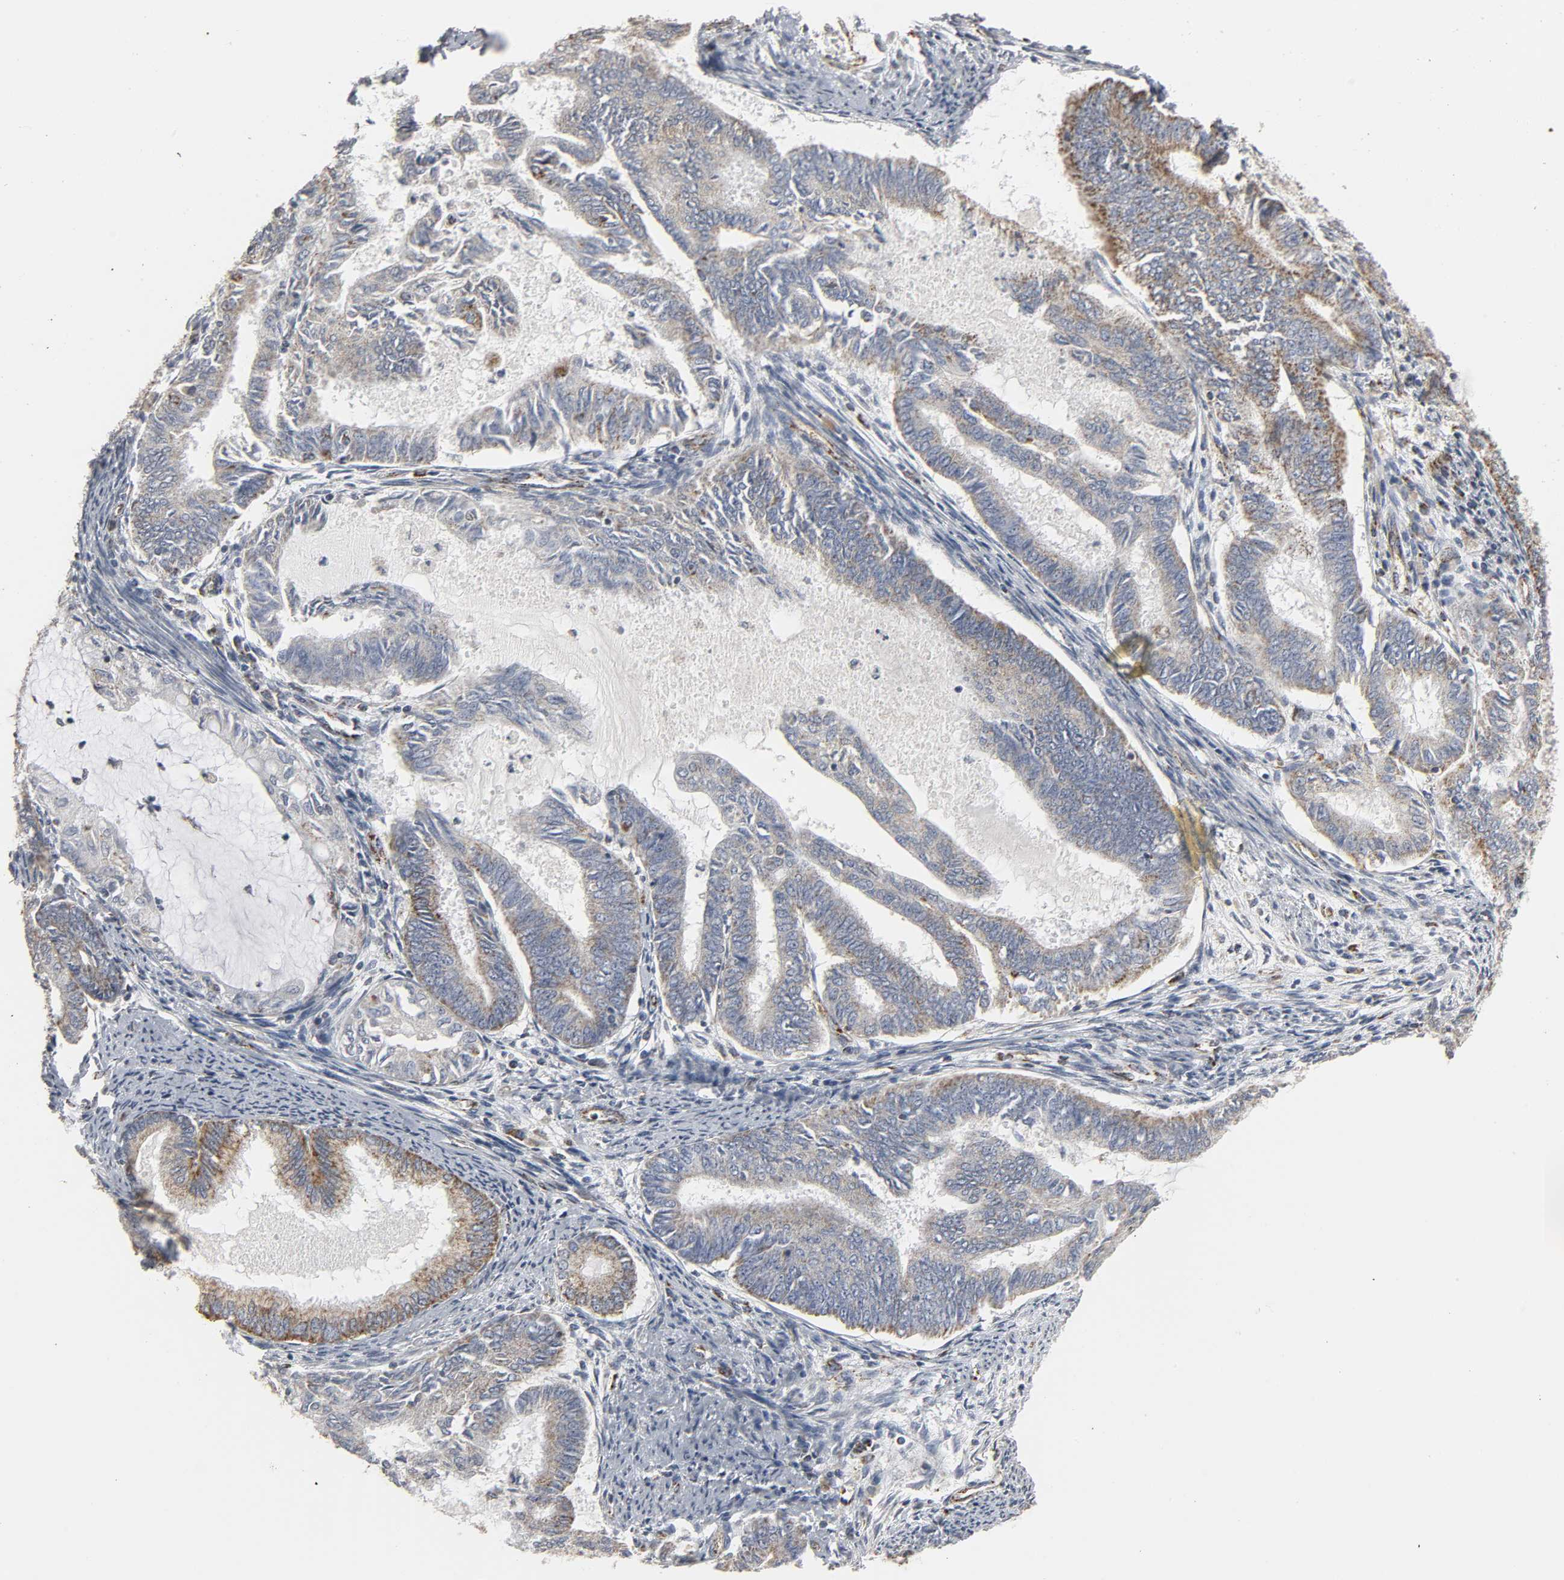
{"staining": {"intensity": "weak", "quantity": "<25%", "location": "cytoplasmic/membranous"}, "tissue": "endometrial cancer", "cell_type": "Tumor cells", "image_type": "cancer", "snomed": [{"axis": "morphology", "description": "Adenocarcinoma, NOS"}, {"axis": "topography", "description": "Endometrium"}], "caption": "Immunohistochemistry (IHC) of endometrial cancer demonstrates no expression in tumor cells.", "gene": "ACAT1", "patient": {"sex": "female", "age": 86}}